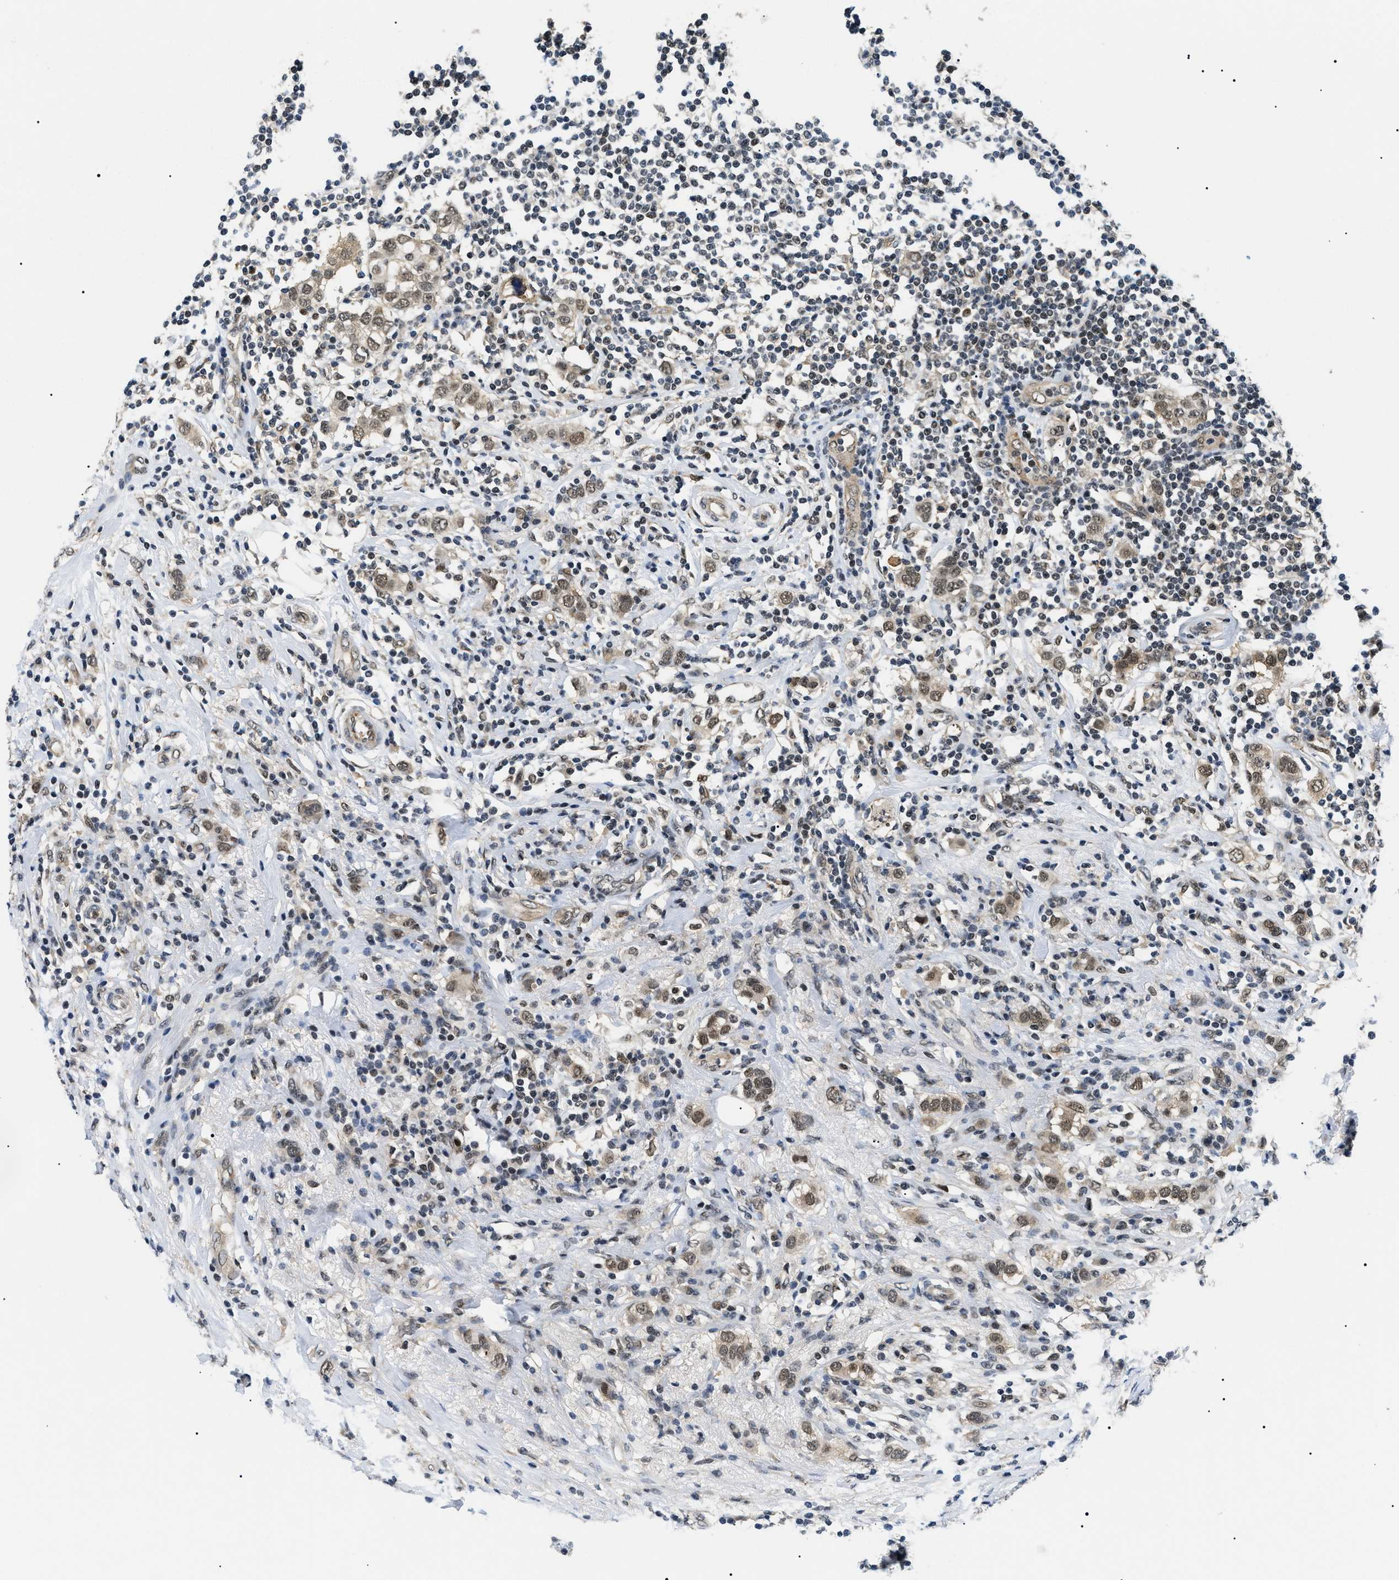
{"staining": {"intensity": "moderate", "quantity": ">75%", "location": "nuclear"}, "tissue": "breast cancer", "cell_type": "Tumor cells", "image_type": "cancer", "snomed": [{"axis": "morphology", "description": "Duct carcinoma"}, {"axis": "topography", "description": "Breast"}], "caption": "Breast cancer (infiltrating ductal carcinoma) tissue demonstrates moderate nuclear positivity in approximately >75% of tumor cells, visualized by immunohistochemistry.", "gene": "RBM15", "patient": {"sex": "female", "age": 50}}